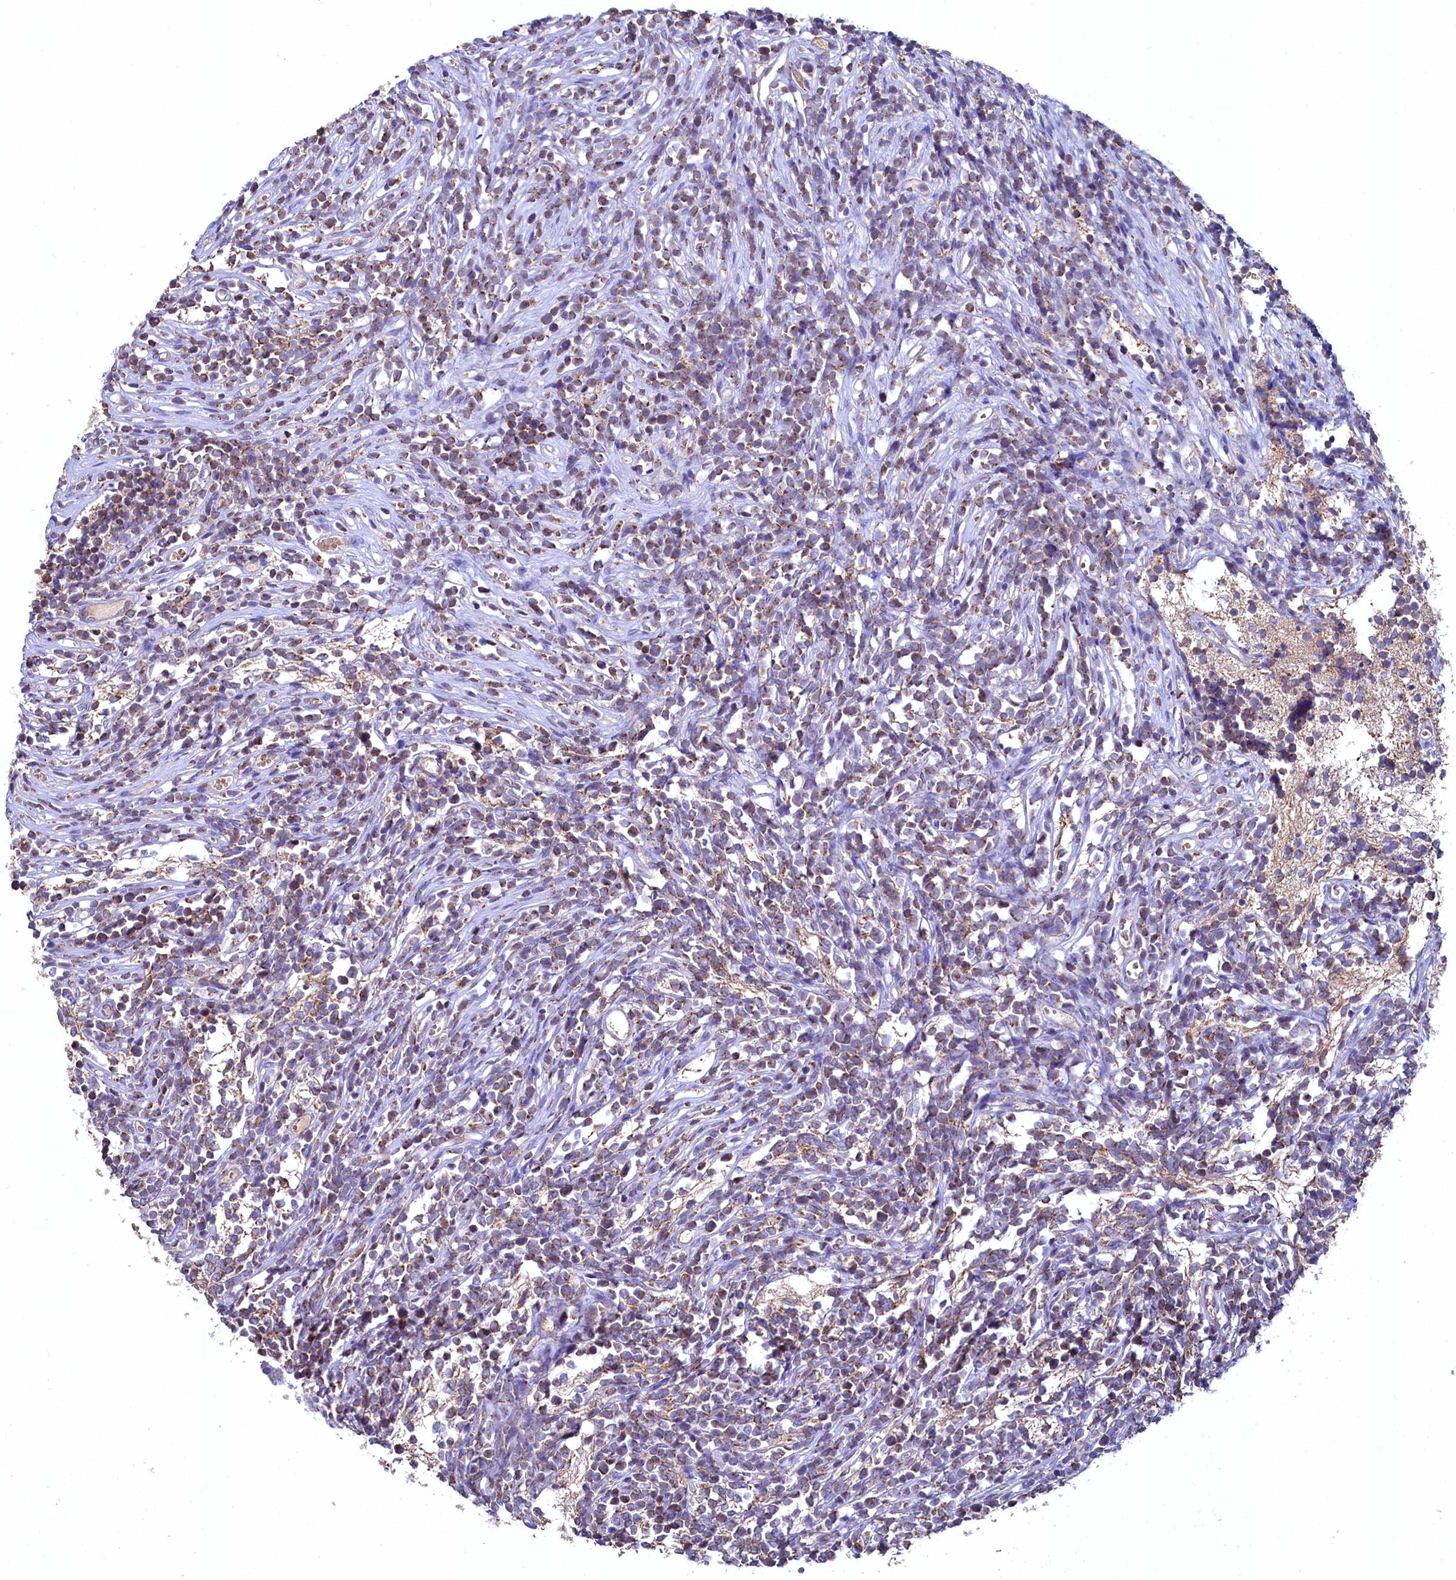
{"staining": {"intensity": "moderate", "quantity": ">75%", "location": "cytoplasmic/membranous"}, "tissue": "glioma", "cell_type": "Tumor cells", "image_type": "cancer", "snomed": [{"axis": "morphology", "description": "Glioma, malignant, Low grade"}, {"axis": "topography", "description": "Brain"}], "caption": "A micrograph of malignant low-grade glioma stained for a protein exhibits moderate cytoplasmic/membranous brown staining in tumor cells.", "gene": "METTL4", "patient": {"sex": "female", "age": 1}}